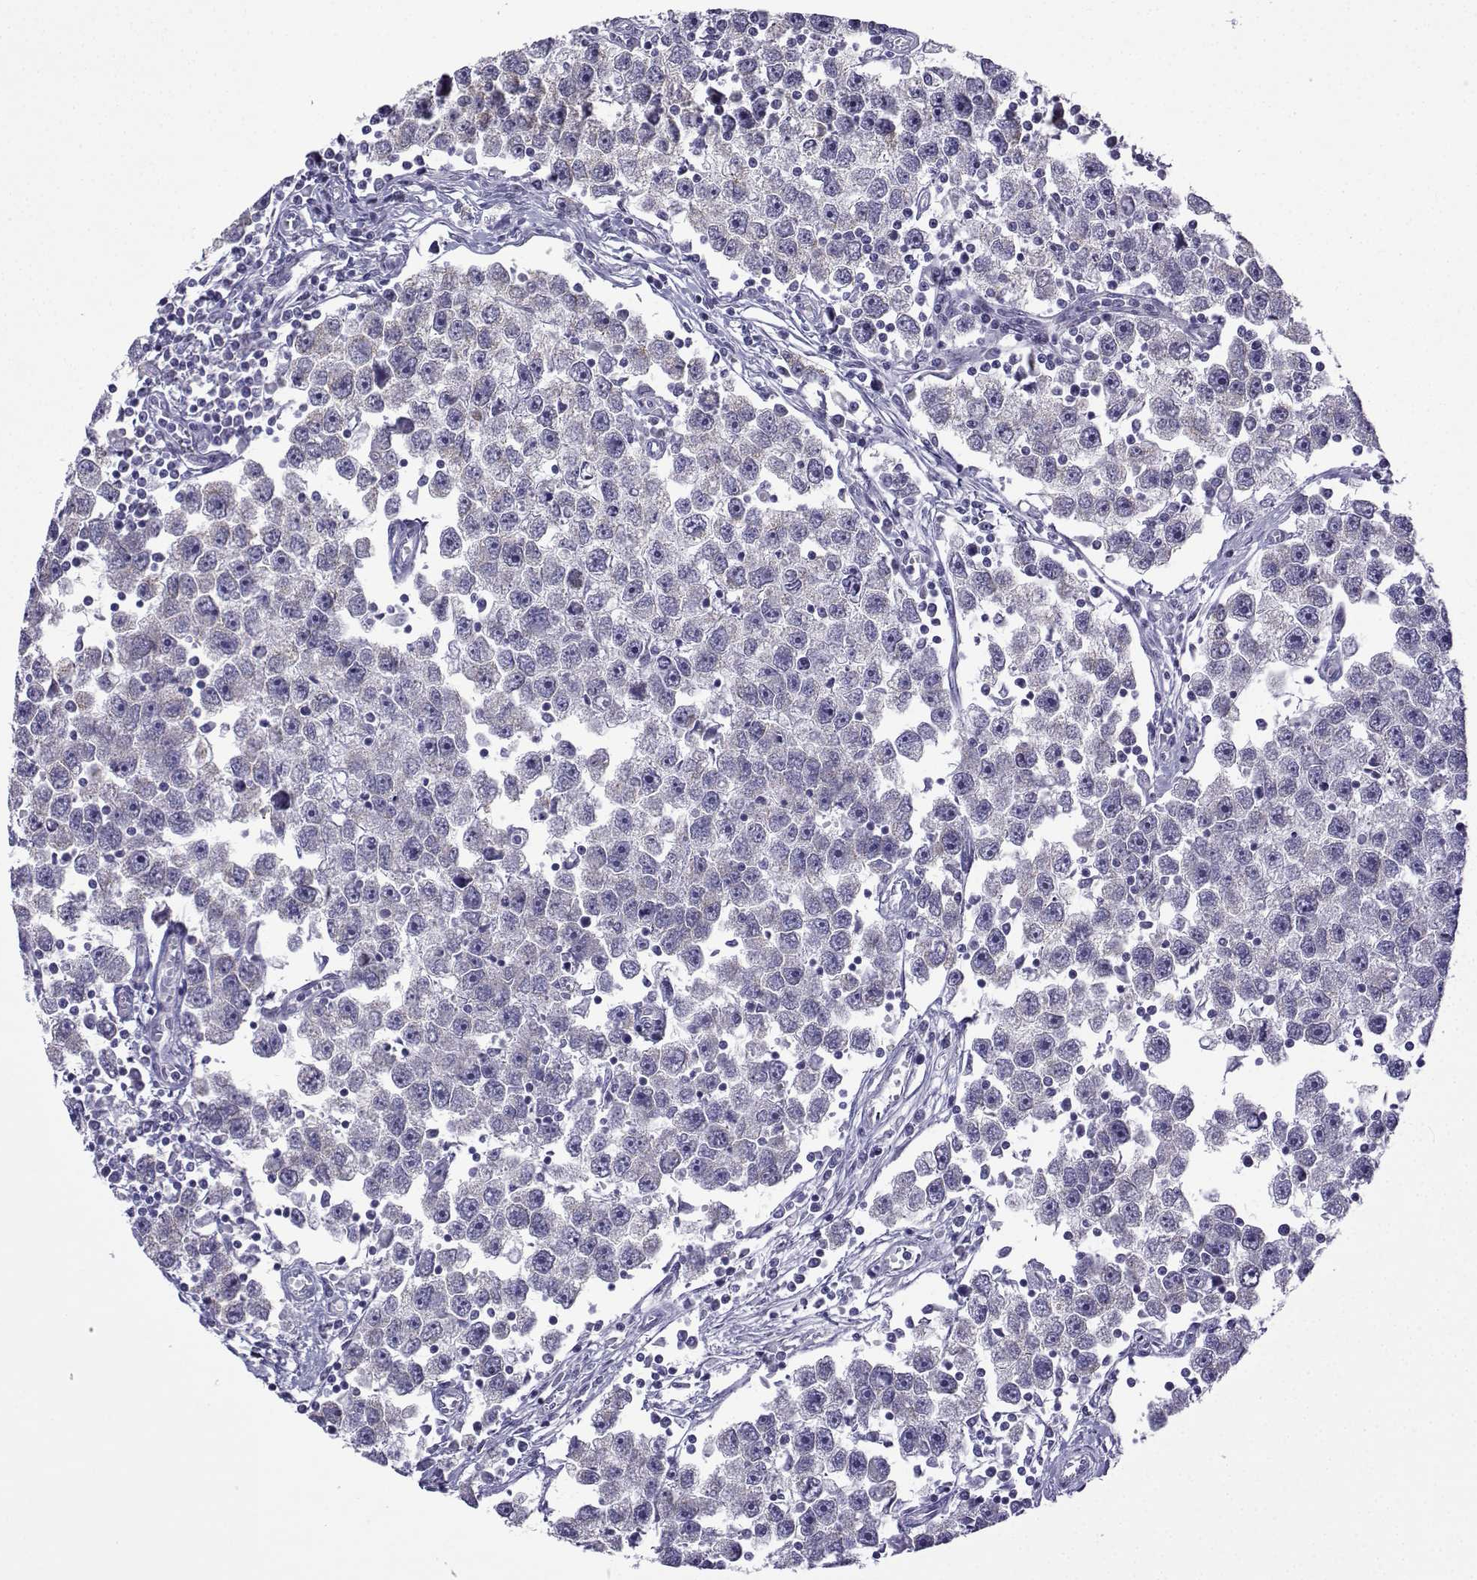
{"staining": {"intensity": "negative", "quantity": "none", "location": "none"}, "tissue": "testis cancer", "cell_type": "Tumor cells", "image_type": "cancer", "snomed": [{"axis": "morphology", "description": "Seminoma, NOS"}, {"axis": "topography", "description": "Testis"}], "caption": "Immunohistochemistry micrograph of neoplastic tissue: human testis cancer (seminoma) stained with DAB demonstrates no significant protein expression in tumor cells. The staining was performed using DAB to visualize the protein expression in brown, while the nuclei were stained in blue with hematoxylin (Magnification: 20x).", "gene": "ACRBP", "patient": {"sex": "male", "age": 30}}